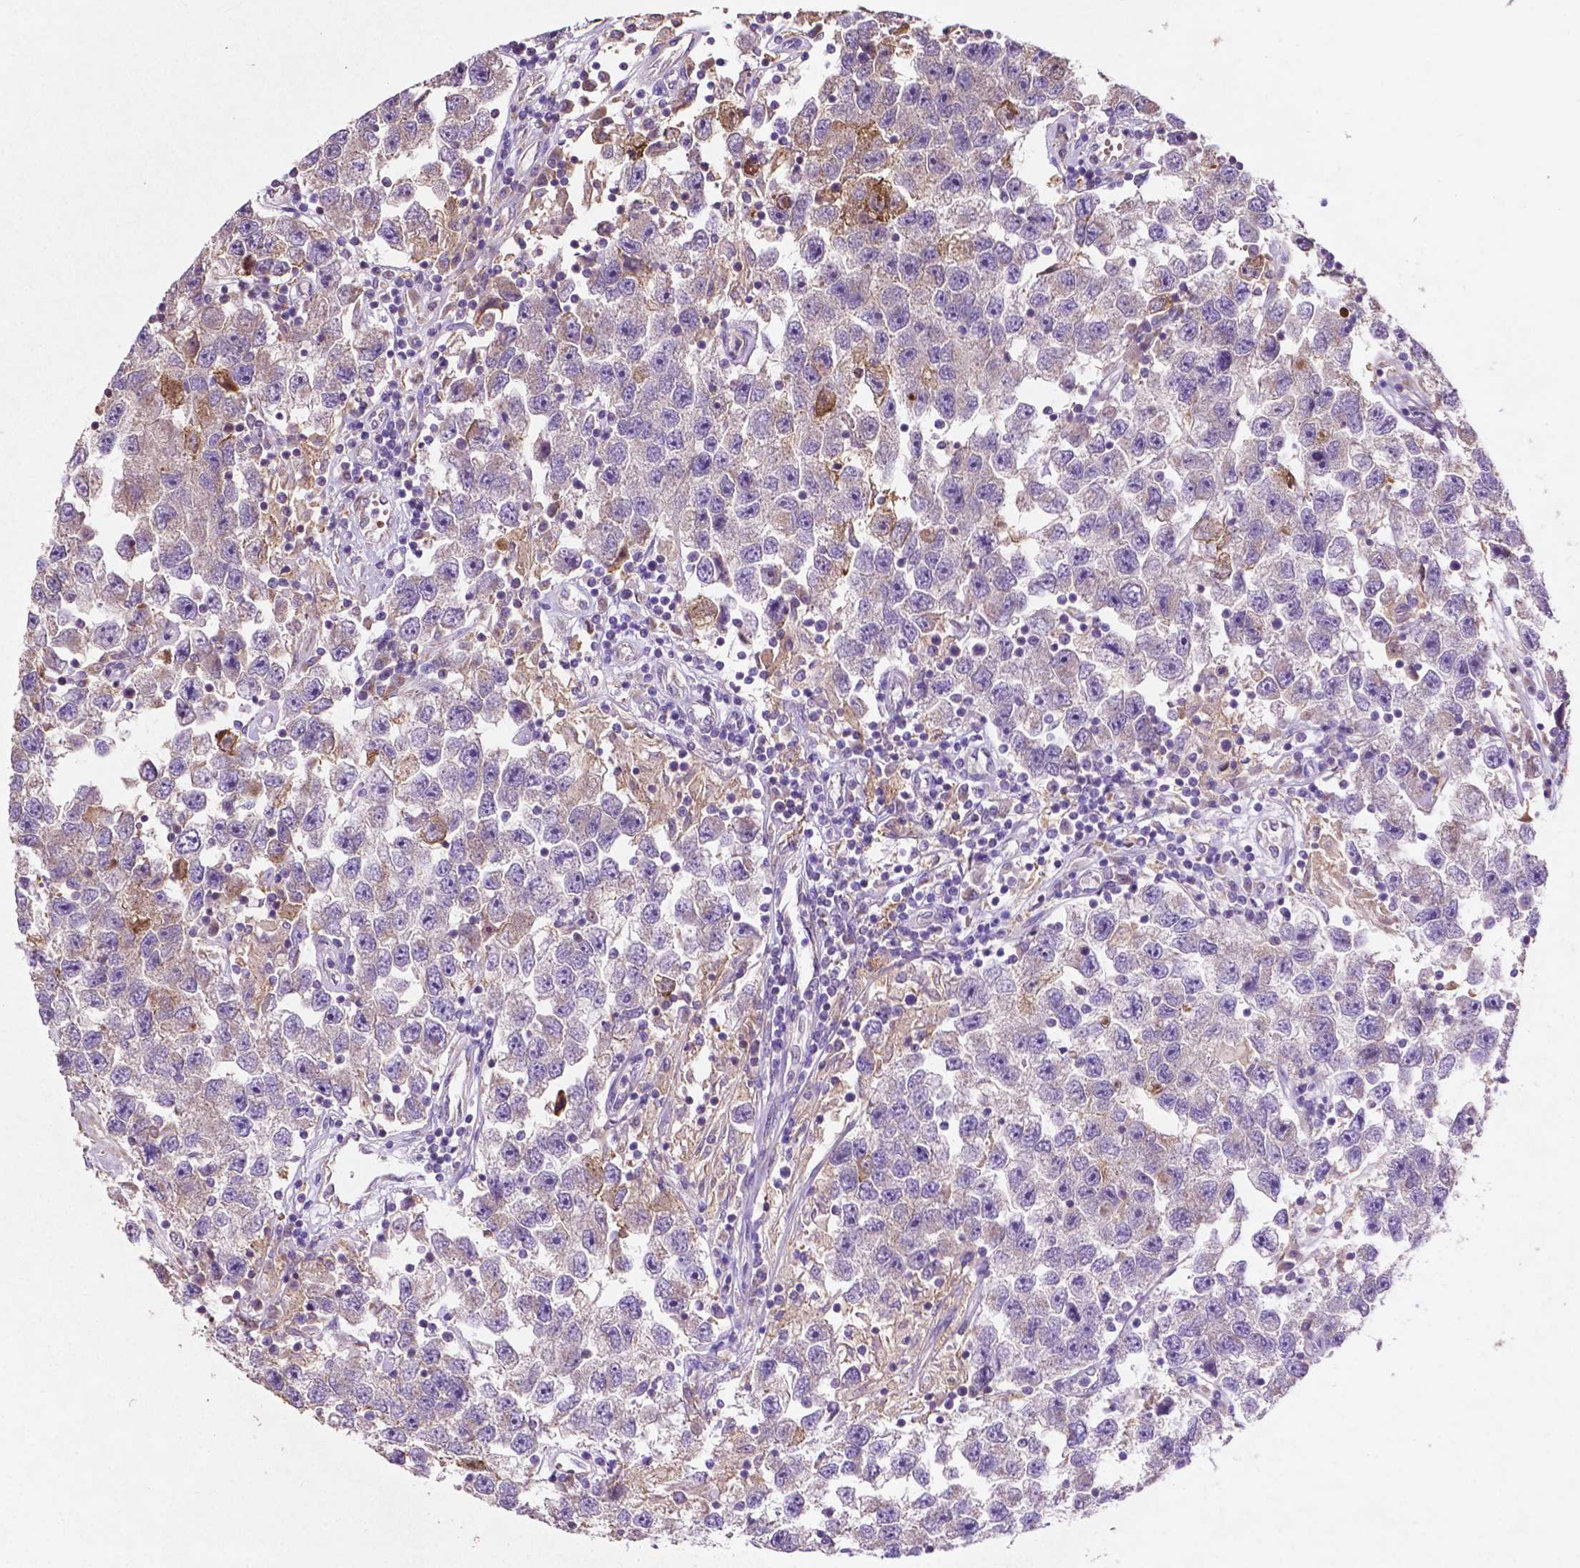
{"staining": {"intensity": "negative", "quantity": "none", "location": "none"}, "tissue": "testis cancer", "cell_type": "Tumor cells", "image_type": "cancer", "snomed": [{"axis": "morphology", "description": "Seminoma, NOS"}, {"axis": "topography", "description": "Testis"}], "caption": "This is an immunohistochemistry (IHC) histopathology image of human seminoma (testis). There is no positivity in tumor cells.", "gene": "MBTPS1", "patient": {"sex": "male", "age": 26}}